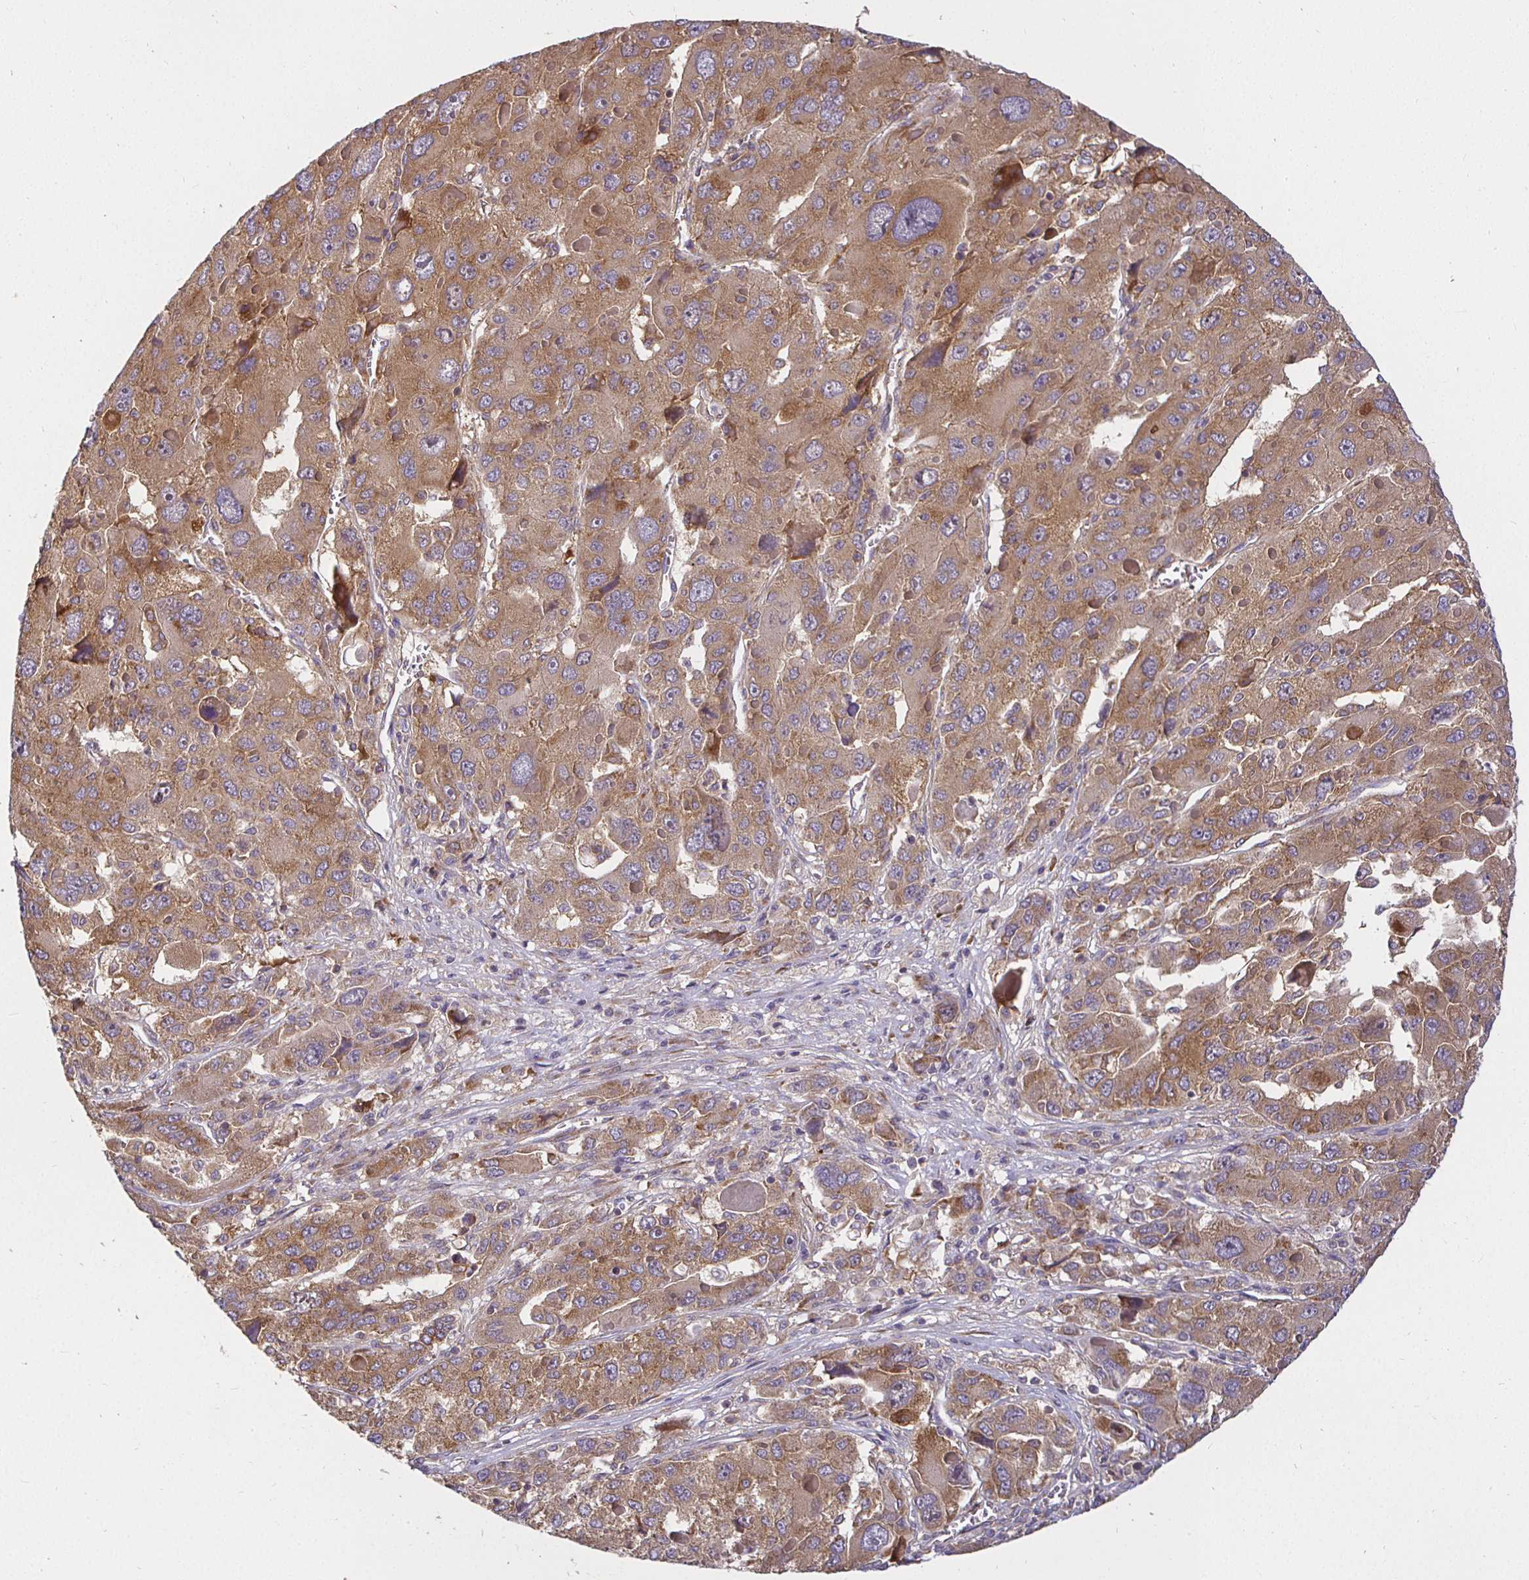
{"staining": {"intensity": "moderate", "quantity": ">75%", "location": "cytoplasmic/membranous"}, "tissue": "liver cancer", "cell_type": "Tumor cells", "image_type": "cancer", "snomed": [{"axis": "morphology", "description": "Carcinoma, Hepatocellular, NOS"}, {"axis": "topography", "description": "Liver"}], "caption": "Protein analysis of liver cancer tissue reveals moderate cytoplasmic/membranous staining in about >75% of tumor cells.", "gene": "IRAK1", "patient": {"sex": "female", "age": 41}}